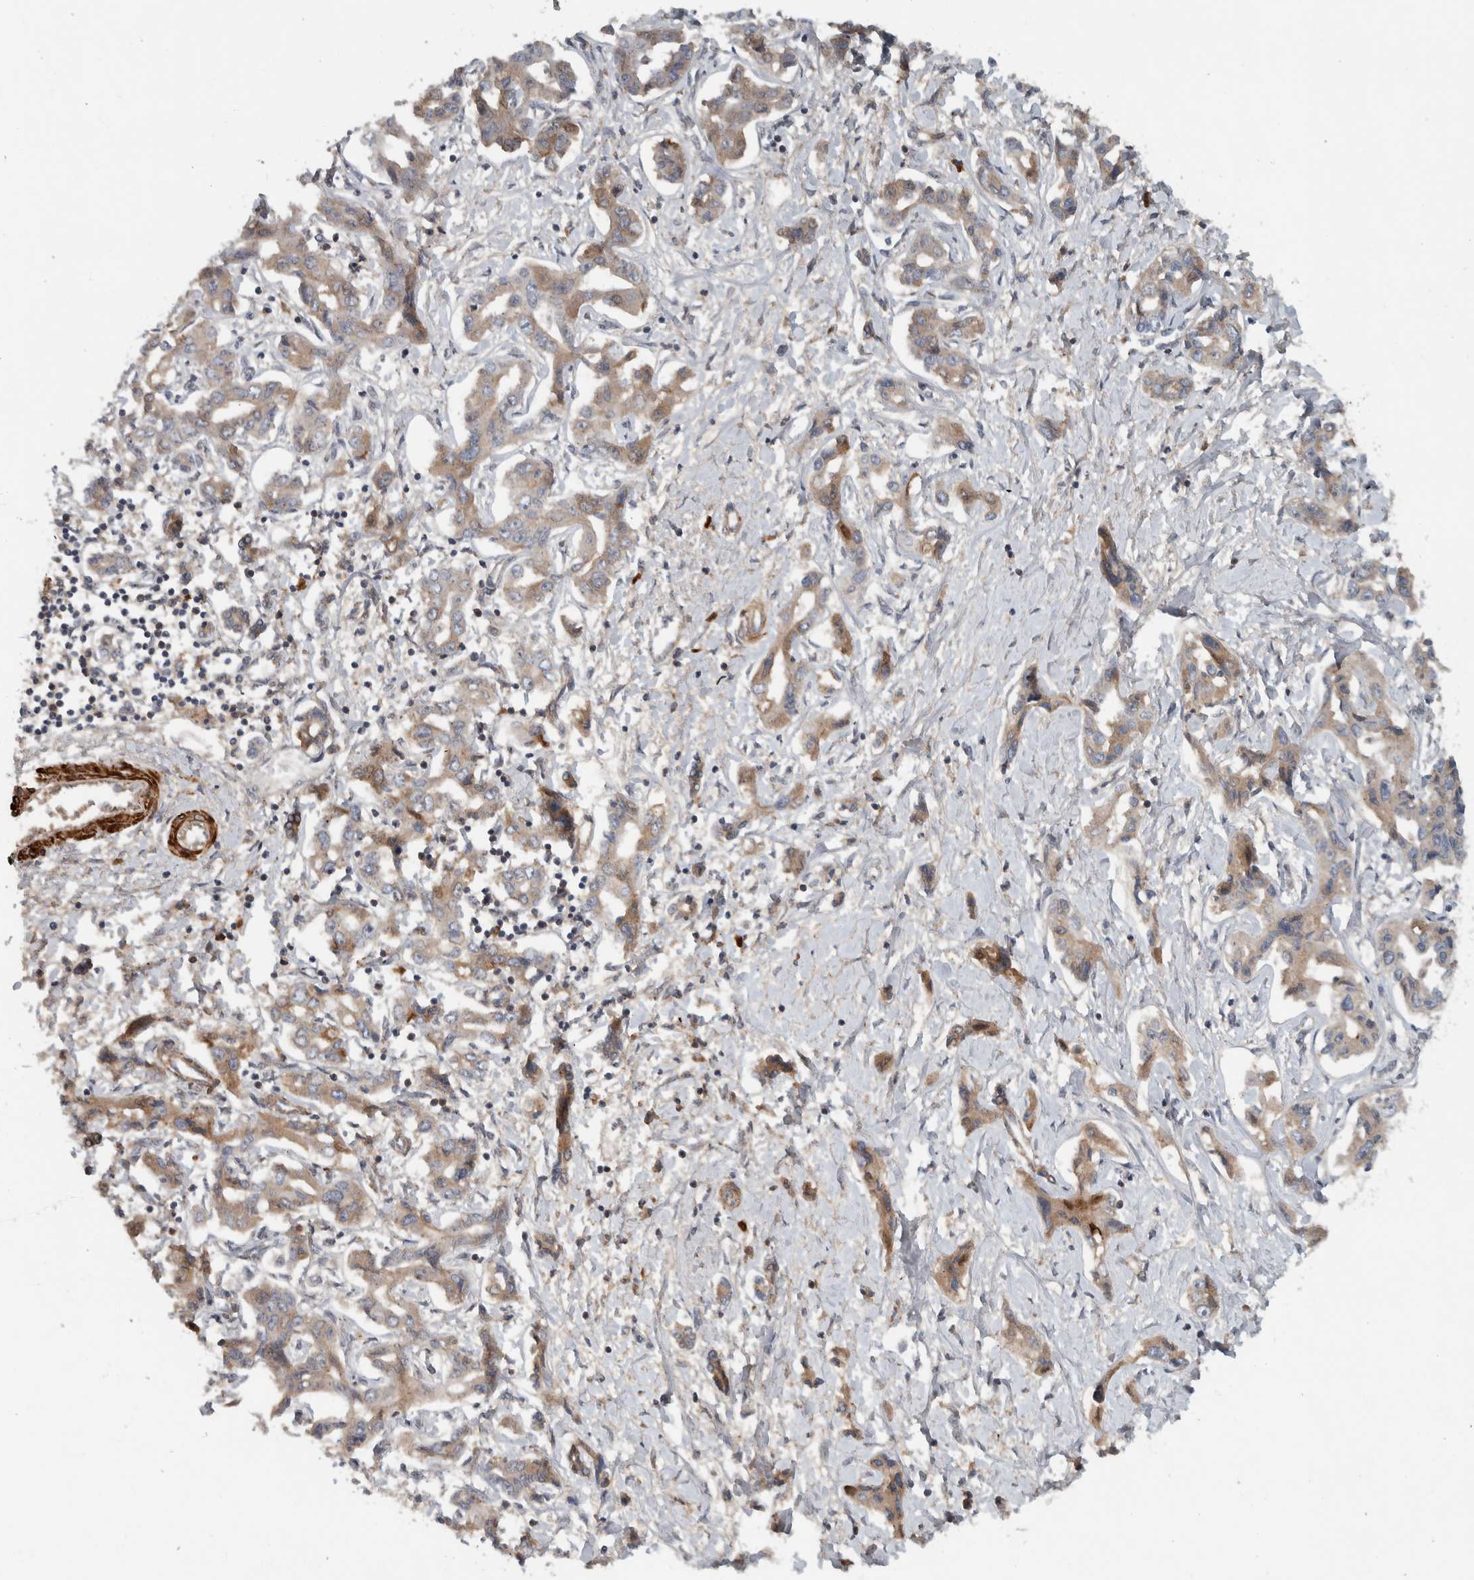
{"staining": {"intensity": "moderate", "quantity": ">75%", "location": "cytoplasmic/membranous"}, "tissue": "liver cancer", "cell_type": "Tumor cells", "image_type": "cancer", "snomed": [{"axis": "morphology", "description": "Cholangiocarcinoma"}, {"axis": "topography", "description": "Liver"}], "caption": "This is an image of IHC staining of liver cancer (cholangiocarcinoma), which shows moderate expression in the cytoplasmic/membranous of tumor cells.", "gene": "LBHD1", "patient": {"sex": "male", "age": 59}}